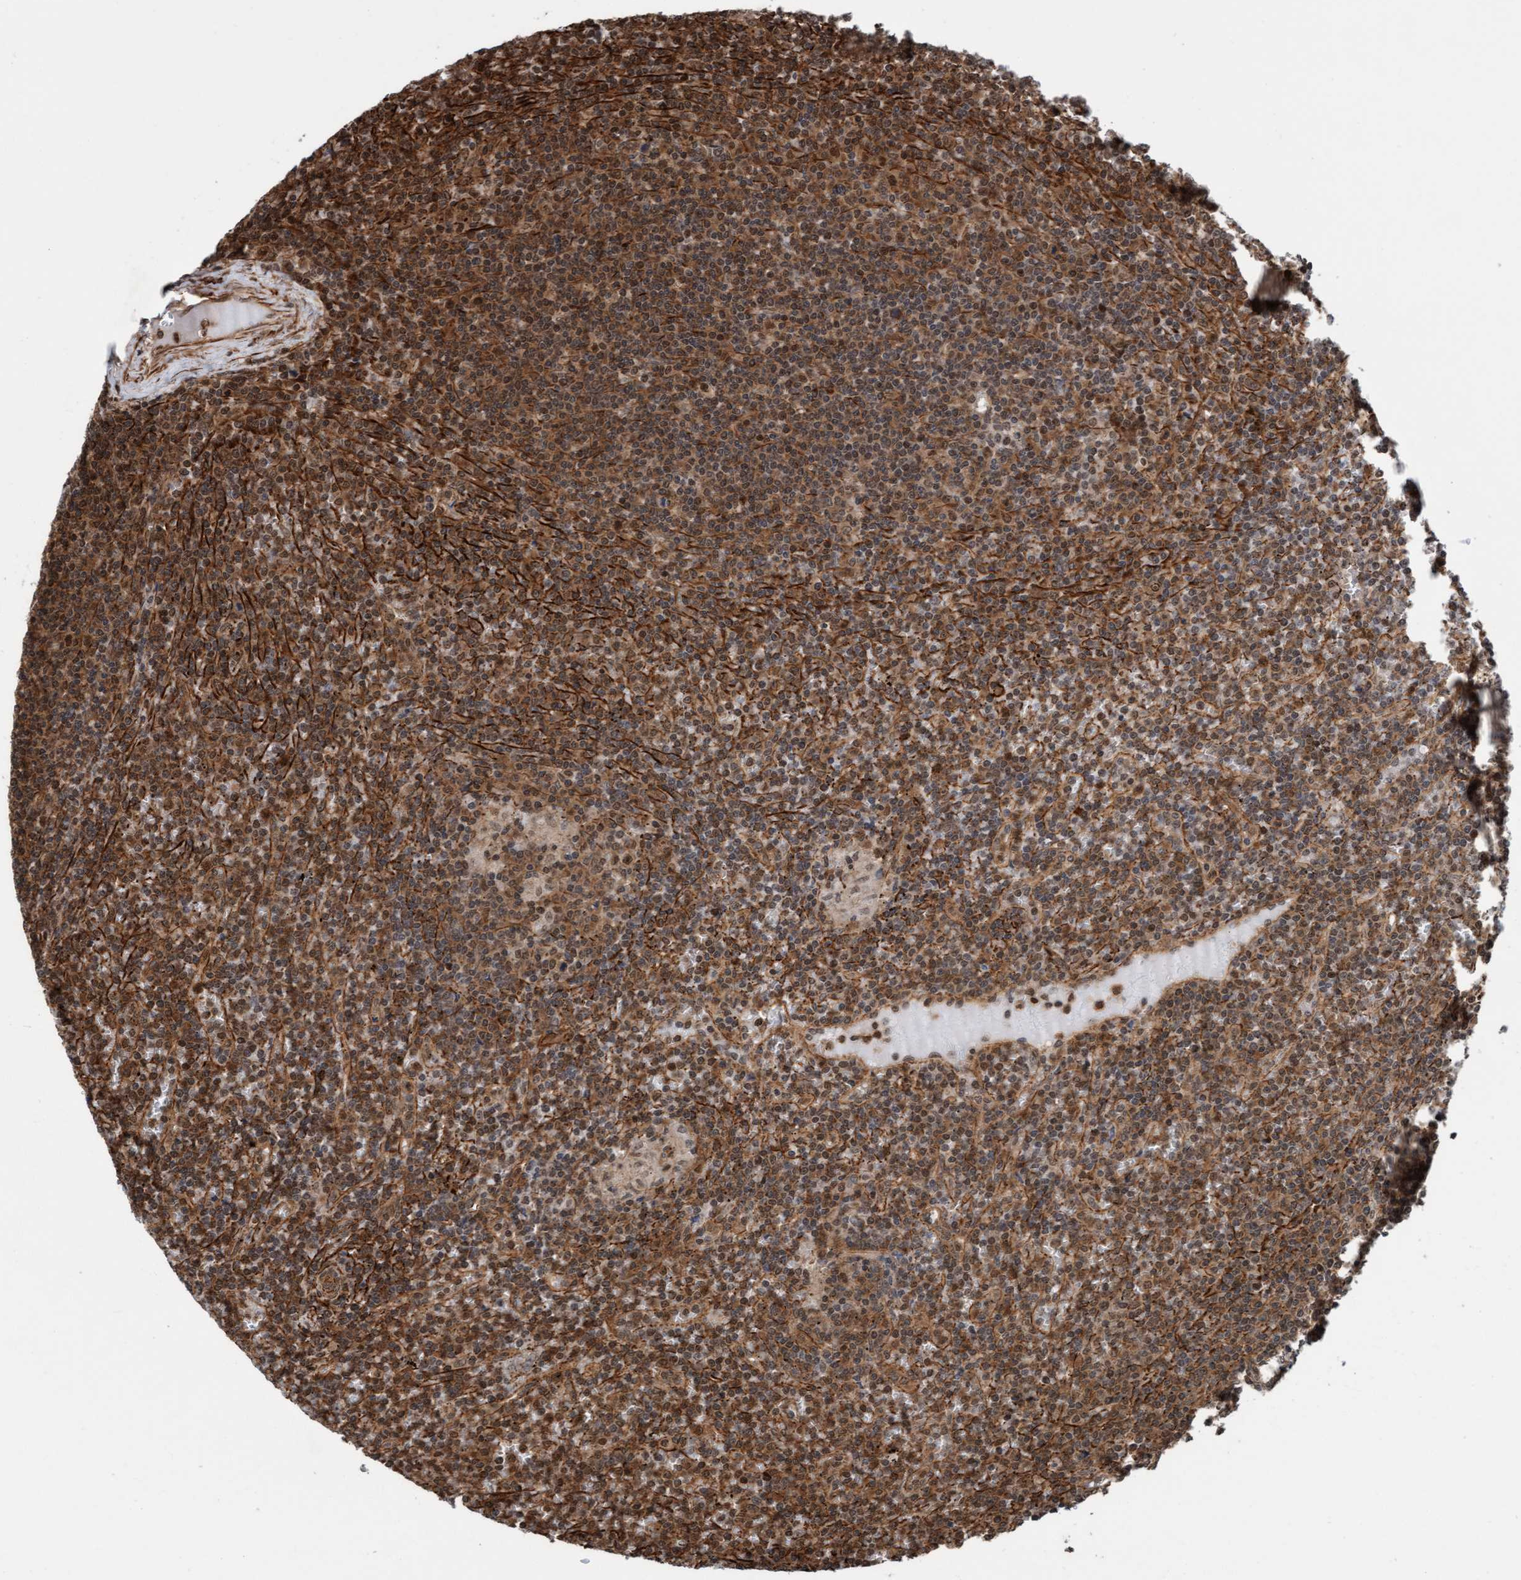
{"staining": {"intensity": "moderate", "quantity": ">75%", "location": "cytoplasmic/membranous,nuclear"}, "tissue": "lymphoma", "cell_type": "Tumor cells", "image_type": "cancer", "snomed": [{"axis": "morphology", "description": "Malignant lymphoma, non-Hodgkin's type, Low grade"}, {"axis": "topography", "description": "Spleen"}], "caption": "The histopathology image shows a brown stain indicating the presence of a protein in the cytoplasmic/membranous and nuclear of tumor cells in lymphoma.", "gene": "STXBP4", "patient": {"sex": "female", "age": 19}}